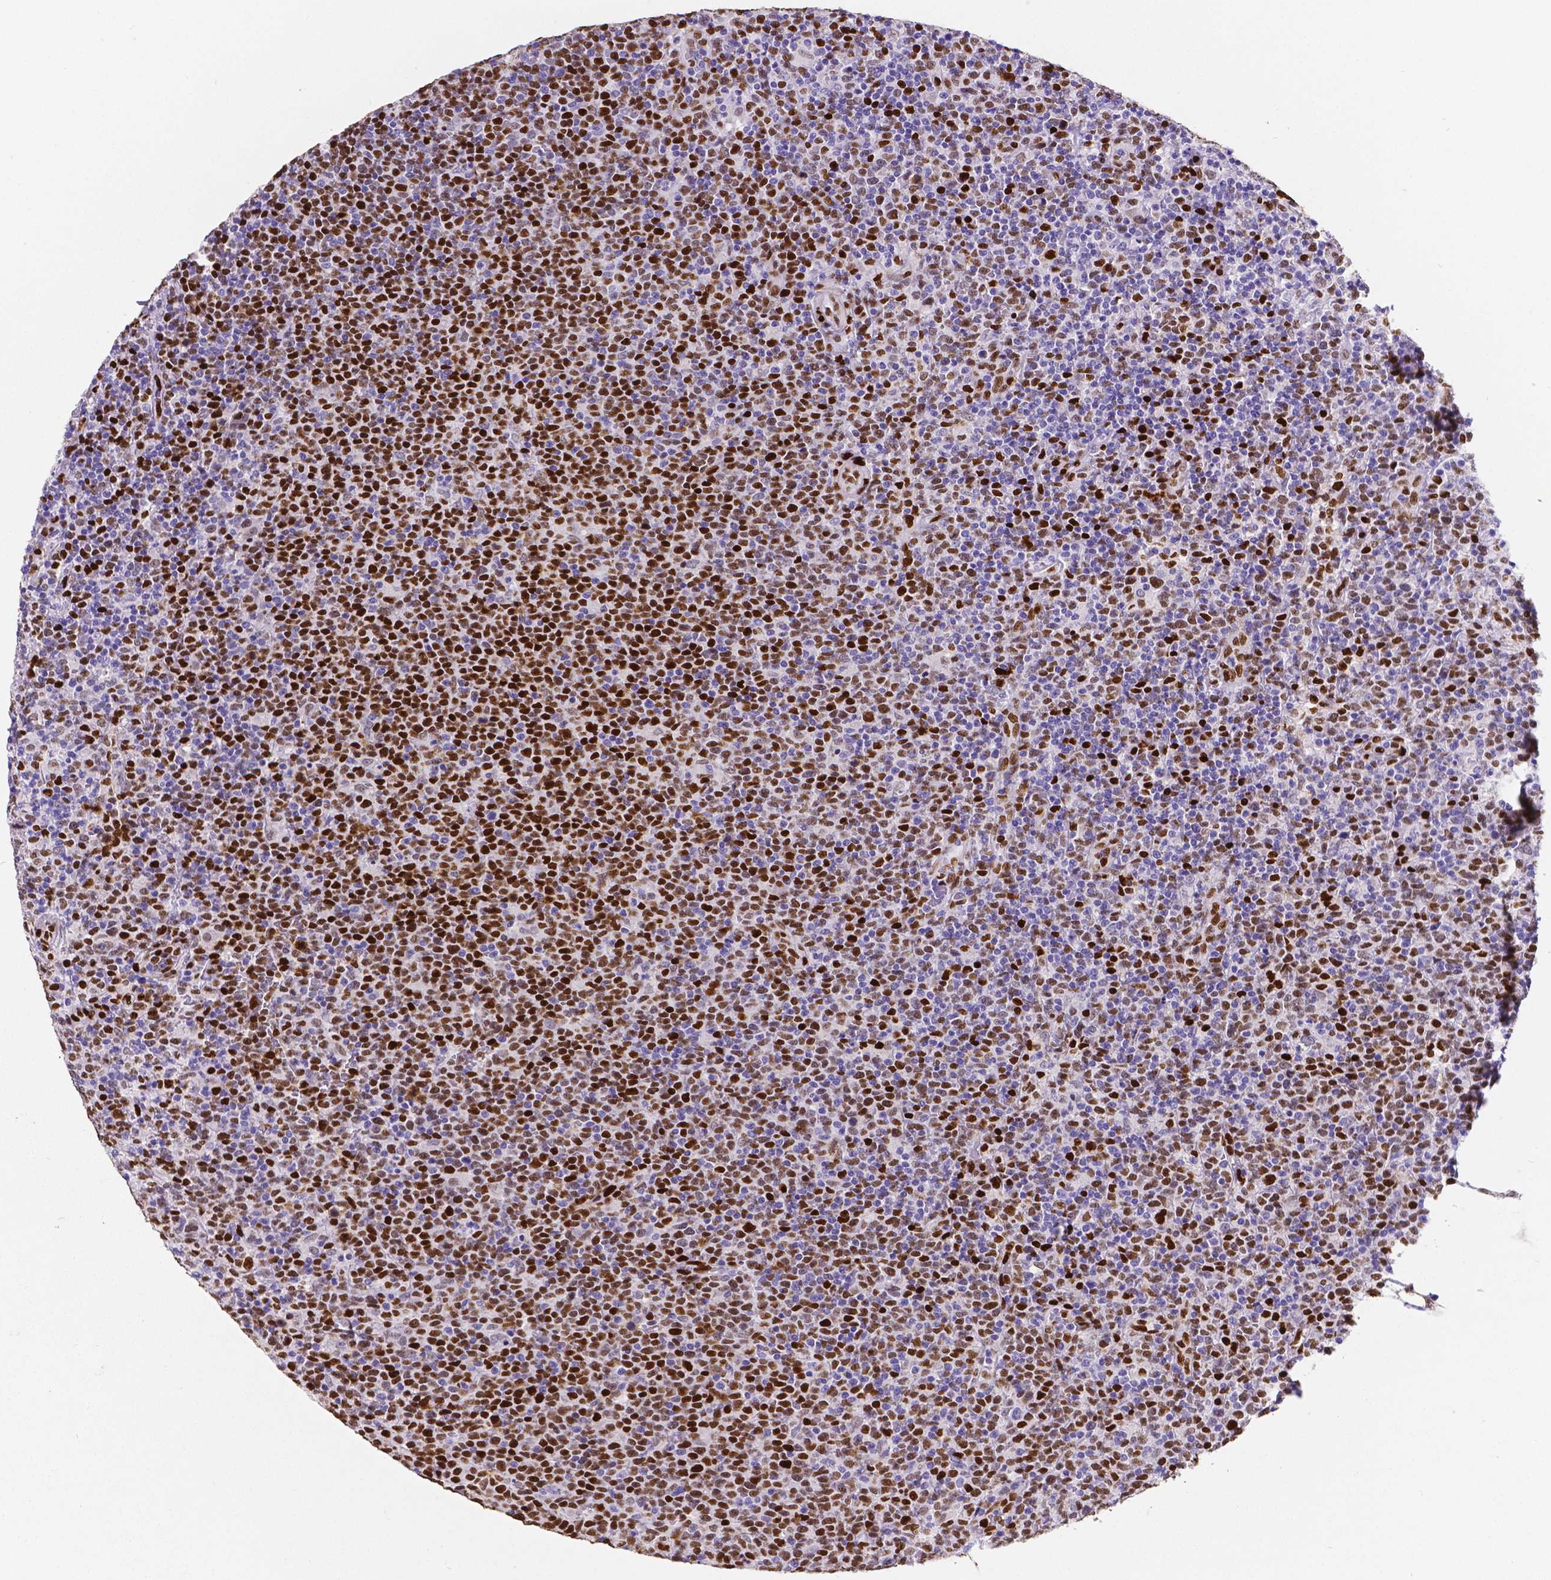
{"staining": {"intensity": "strong", "quantity": "25%-75%", "location": "nuclear"}, "tissue": "lymphoma", "cell_type": "Tumor cells", "image_type": "cancer", "snomed": [{"axis": "morphology", "description": "Malignant lymphoma, non-Hodgkin's type, High grade"}, {"axis": "topography", "description": "Lymph node"}], "caption": "A high-resolution image shows IHC staining of high-grade malignant lymphoma, non-Hodgkin's type, which demonstrates strong nuclear expression in approximately 25%-75% of tumor cells. (IHC, brightfield microscopy, high magnification).", "gene": "MEF2C", "patient": {"sex": "male", "age": 61}}